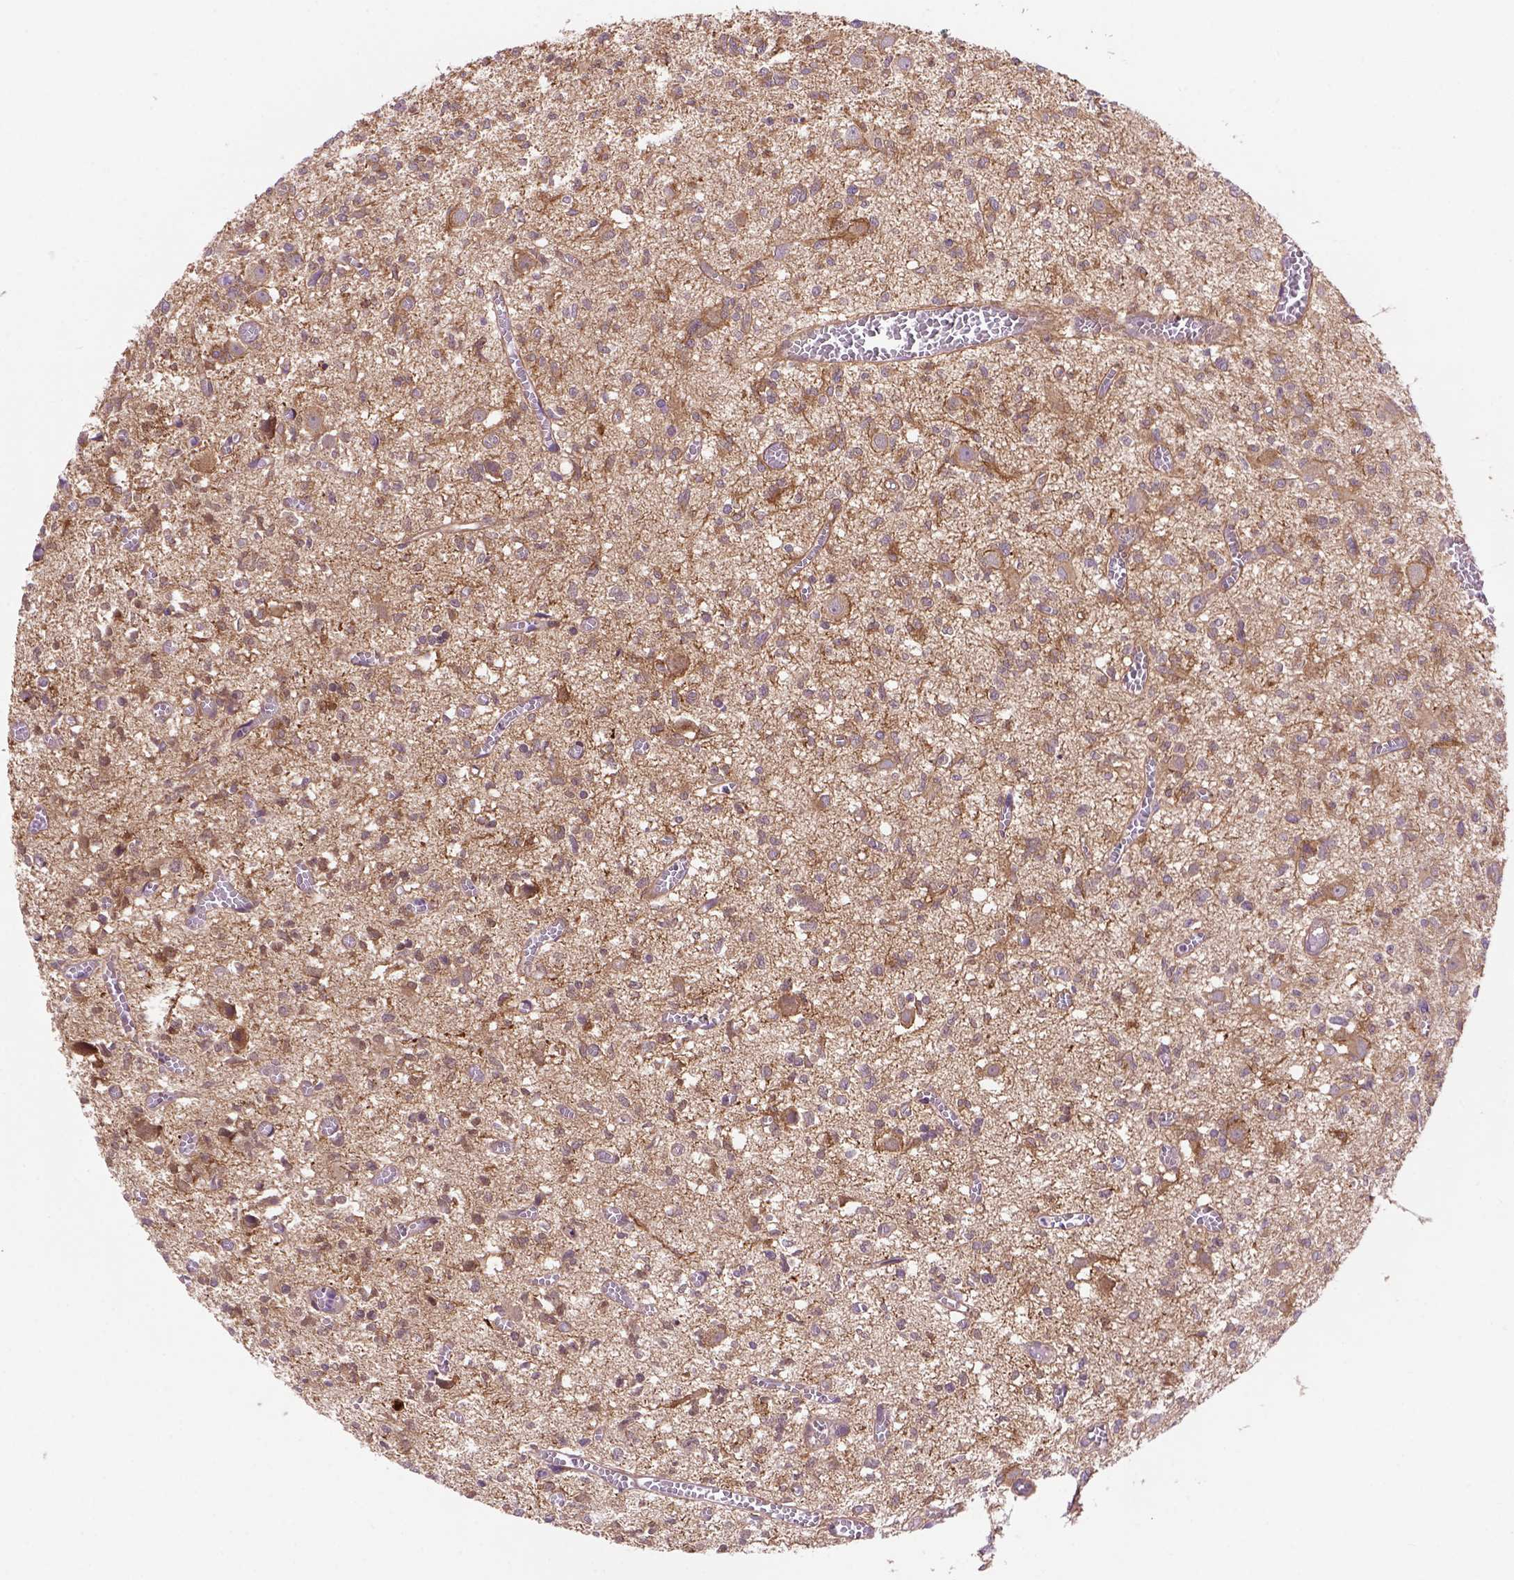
{"staining": {"intensity": "moderate", "quantity": ">75%", "location": "cytoplasmic/membranous"}, "tissue": "glioma", "cell_type": "Tumor cells", "image_type": "cancer", "snomed": [{"axis": "morphology", "description": "Glioma, malignant, Low grade"}, {"axis": "topography", "description": "Brain"}], "caption": "Protein positivity by IHC shows moderate cytoplasmic/membranous expression in approximately >75% of tumor cells in low-grade glioma (malignant). The protein of interest is shown in brown color, while the nuclei are stained blue.", "gene": "CASKIN2", "patient": {"sex": "male", "age": 64}}